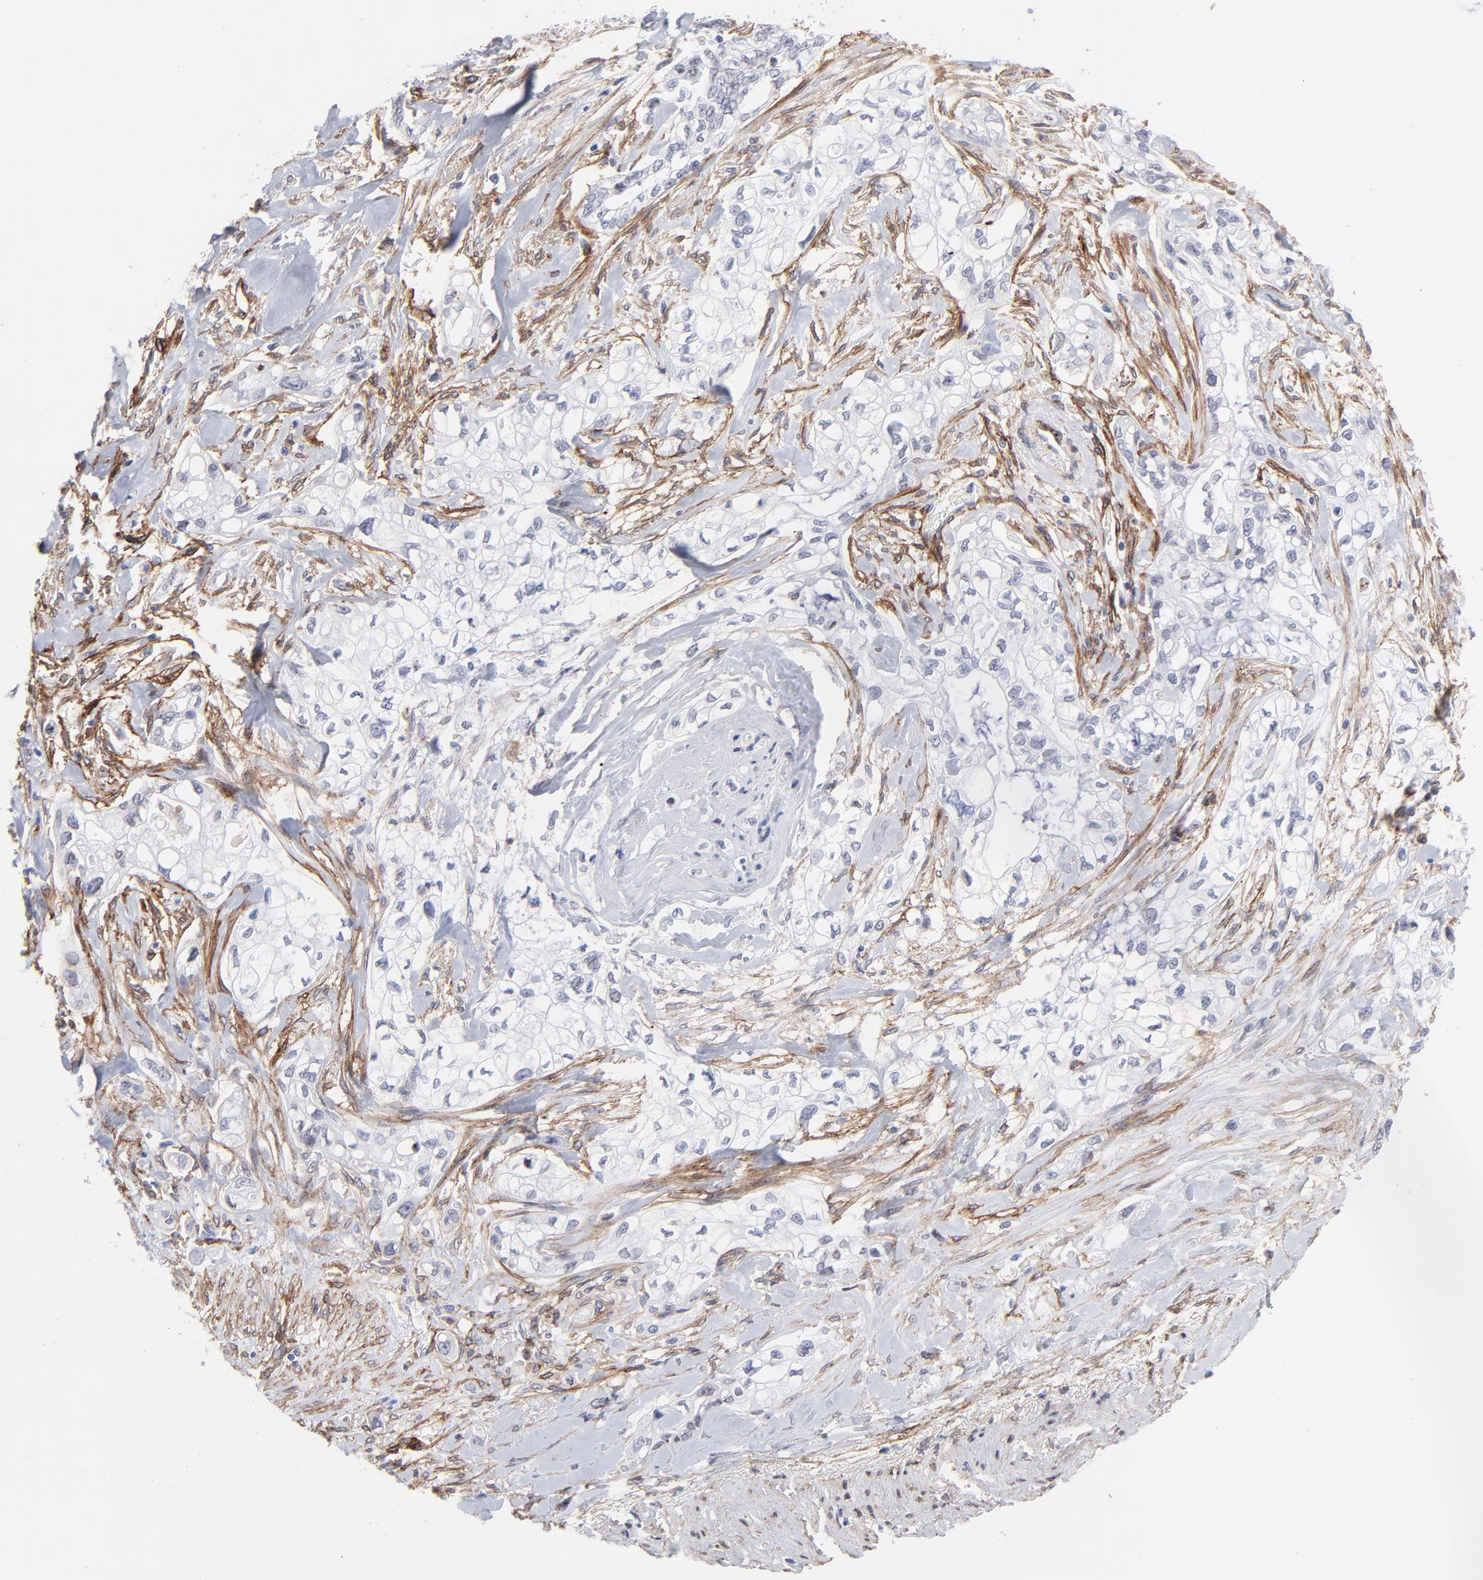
{"staining": {"intensity": "negative", "quantity": "none", "location": "none"}, "tissue": "pancreatic cancer", "cell_type": "Tumor cells", "image_type": "cancer", "snomed": [{"axis": "morphology", "description": "Normal tissue, NOS"}, {"axis": "topography", "description": "Pancreas"}], "caption": "DAB (3,3'-diaminobenzidine) immunohistochemical staining of human pancreatic cancer exhibits no significant expression in tumor cells.", "gene": "PDGFRB", "patient": {"sex": "male", "age": 42}}